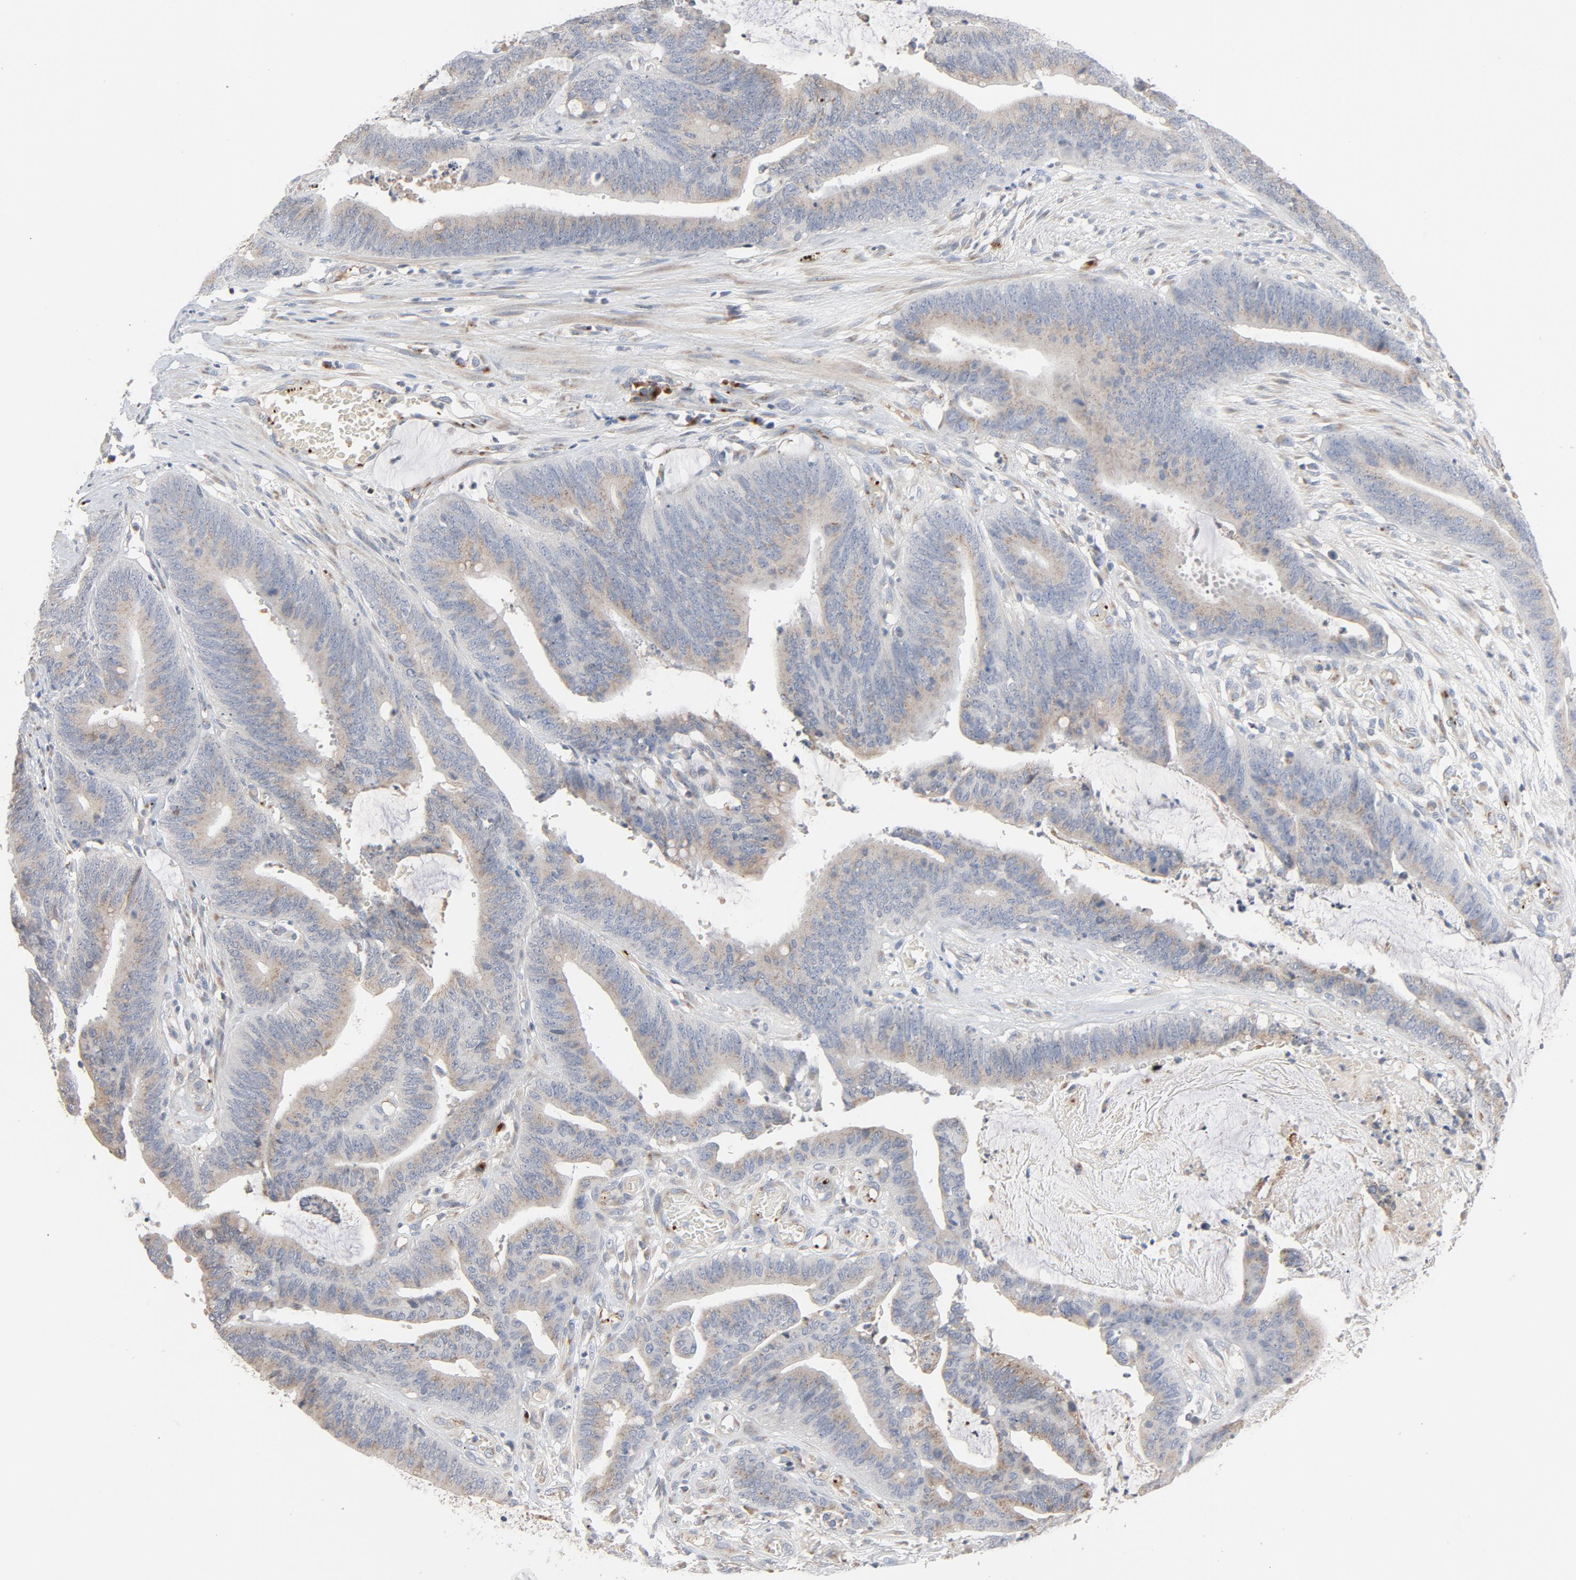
{"staining": {"intensity": "negative", "quantity": "none", "location": "none"}, "tissue": "colorectal cancer", "cell_type": "Tumor cells", "image_type": "cancer", "snomed": [{"axis": "morphology", "description": "Adenocarcinoma, NOS"}, {"axis": "topography", "description": "Rectum"}], "caption": "Tumor cells show no significant positivity in colorectal cancer (adenocarcinoma). (DAB IHC with hematoxylin counter stain).", "gene": "LMAN2", "patient": {"sex": "female", "age": 66}}